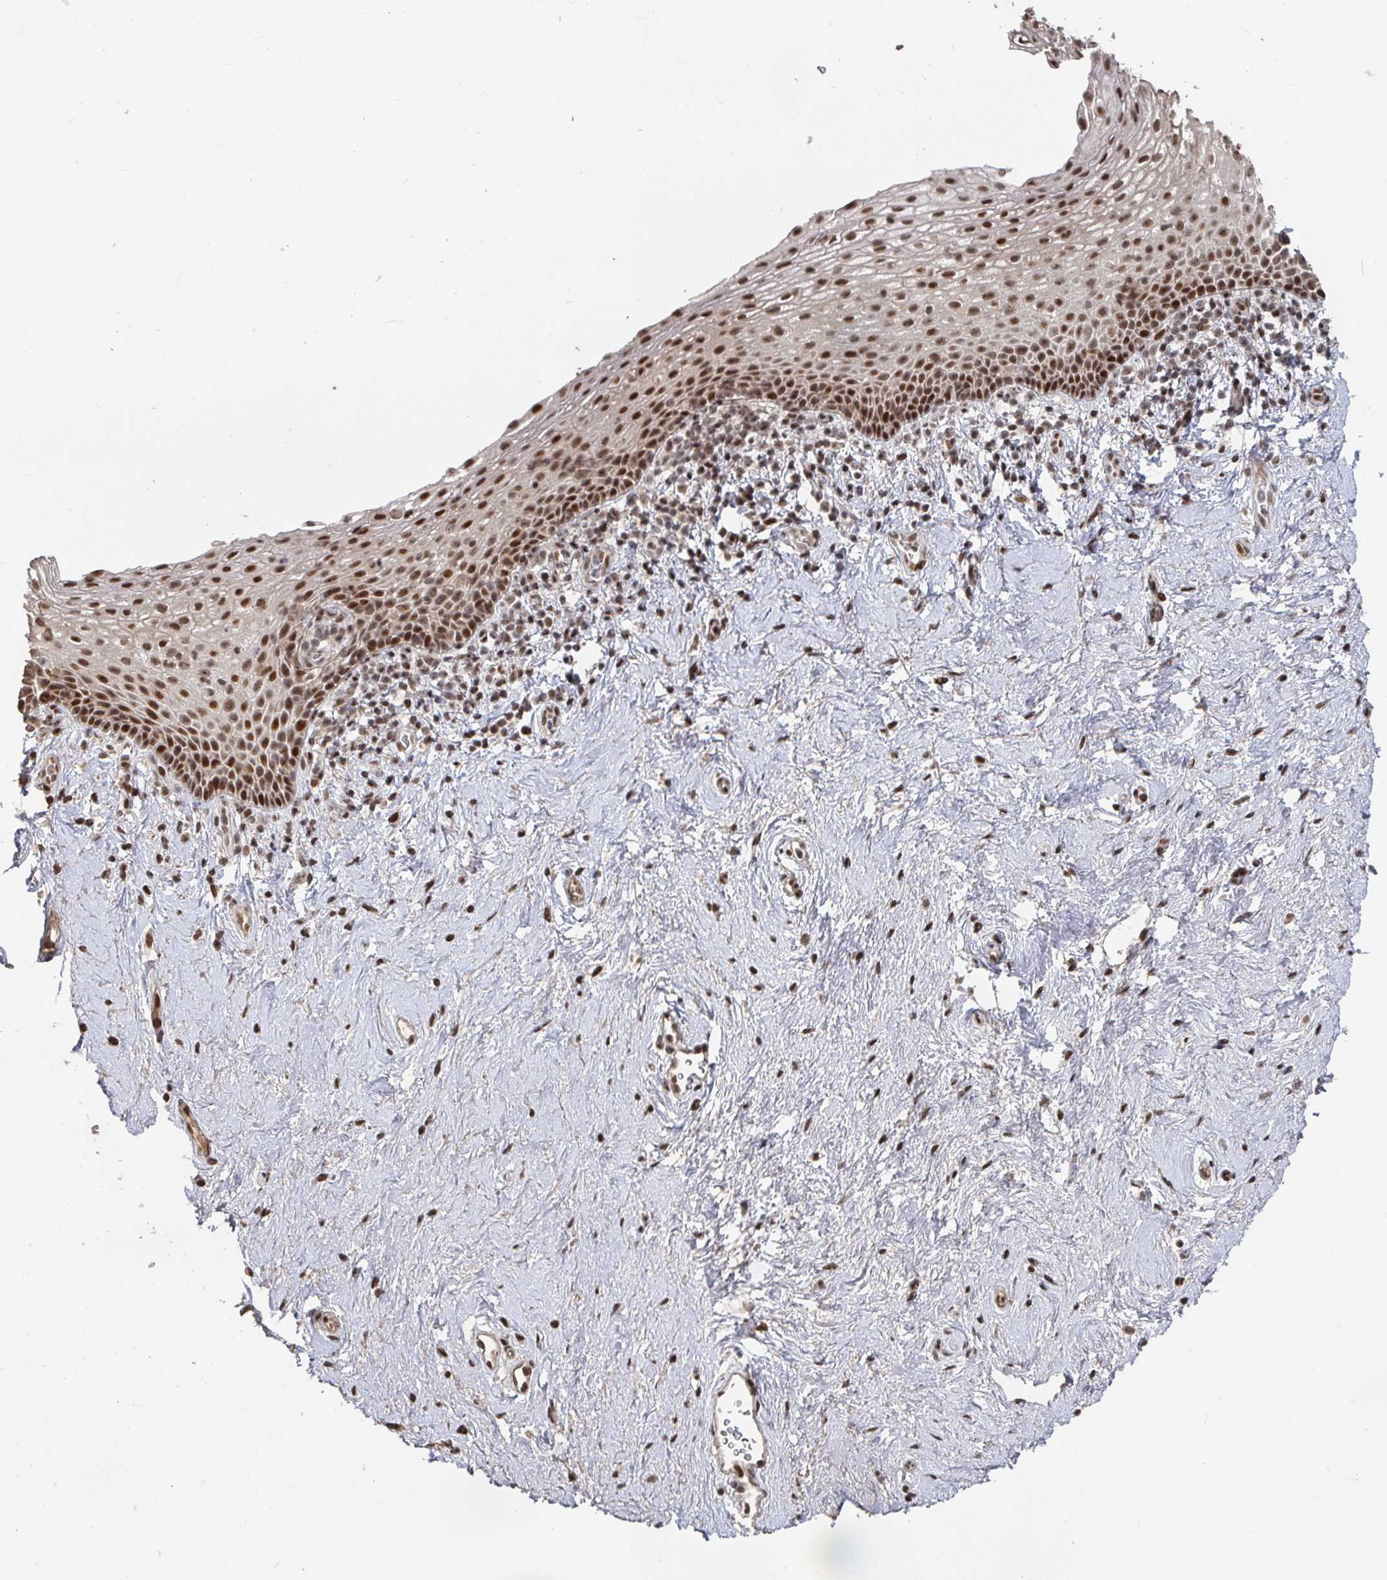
{"staining": {"intensity": "strong", "quantity": "25%-75%", "location": "nuclear"}, "tissue": "vagina", "cell_type": "Squamous epithelial cells", "image_type": "normal", "snomed": [{"axis": "morphology", "description": "Normal tissue, NOS"}, {"axis": "topography", "description": "Vagina"}], "caption": "Benign vagina exhibits strong nuclear staining in approximately 25%-75% of squamous epithelial cells (DAB IHC with brightfield microscopy, high magnification)..", "gene": "ZDHHC12", "patient": {"sex": "female", "age": 61}}